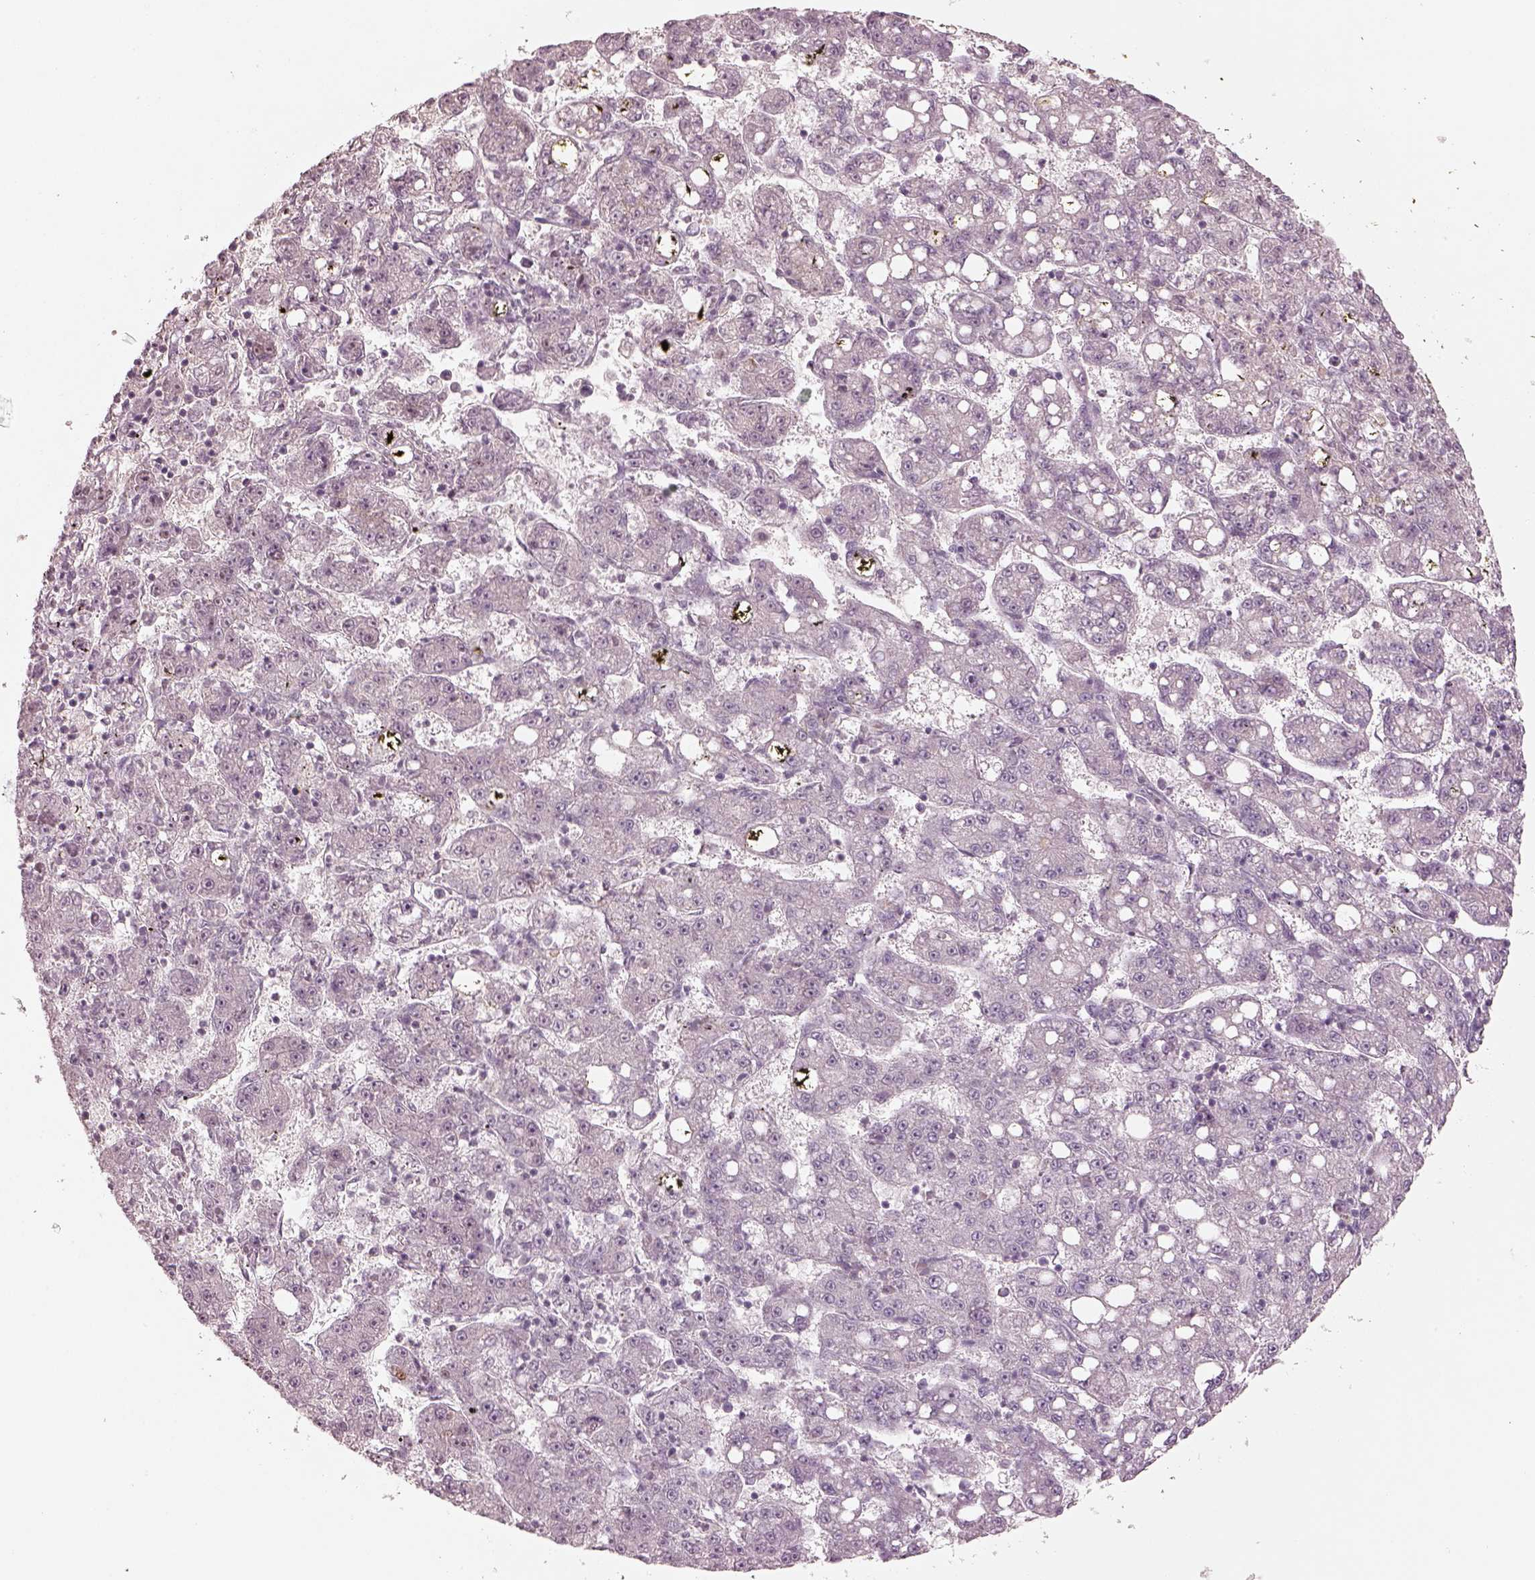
{"staining": {"intensity": "negative", "quantity": "none", "location": "none"}, "tissue": "liver cancer", "cell_type": "Tumor cells", "image_type": "cancer", "snomed": [{"axis": "morphology", "description": "Carcinoma, Hepatocellular, NOS"}, {"axis": "topography", "description": "Liver"}], "caption": "IHC of human liver cancer (hepatocellular carcinoma) demonstrates no expression in tumor cells.", "gene": "SPATA6L", "patient": {"sex": "female", "age": 65}}